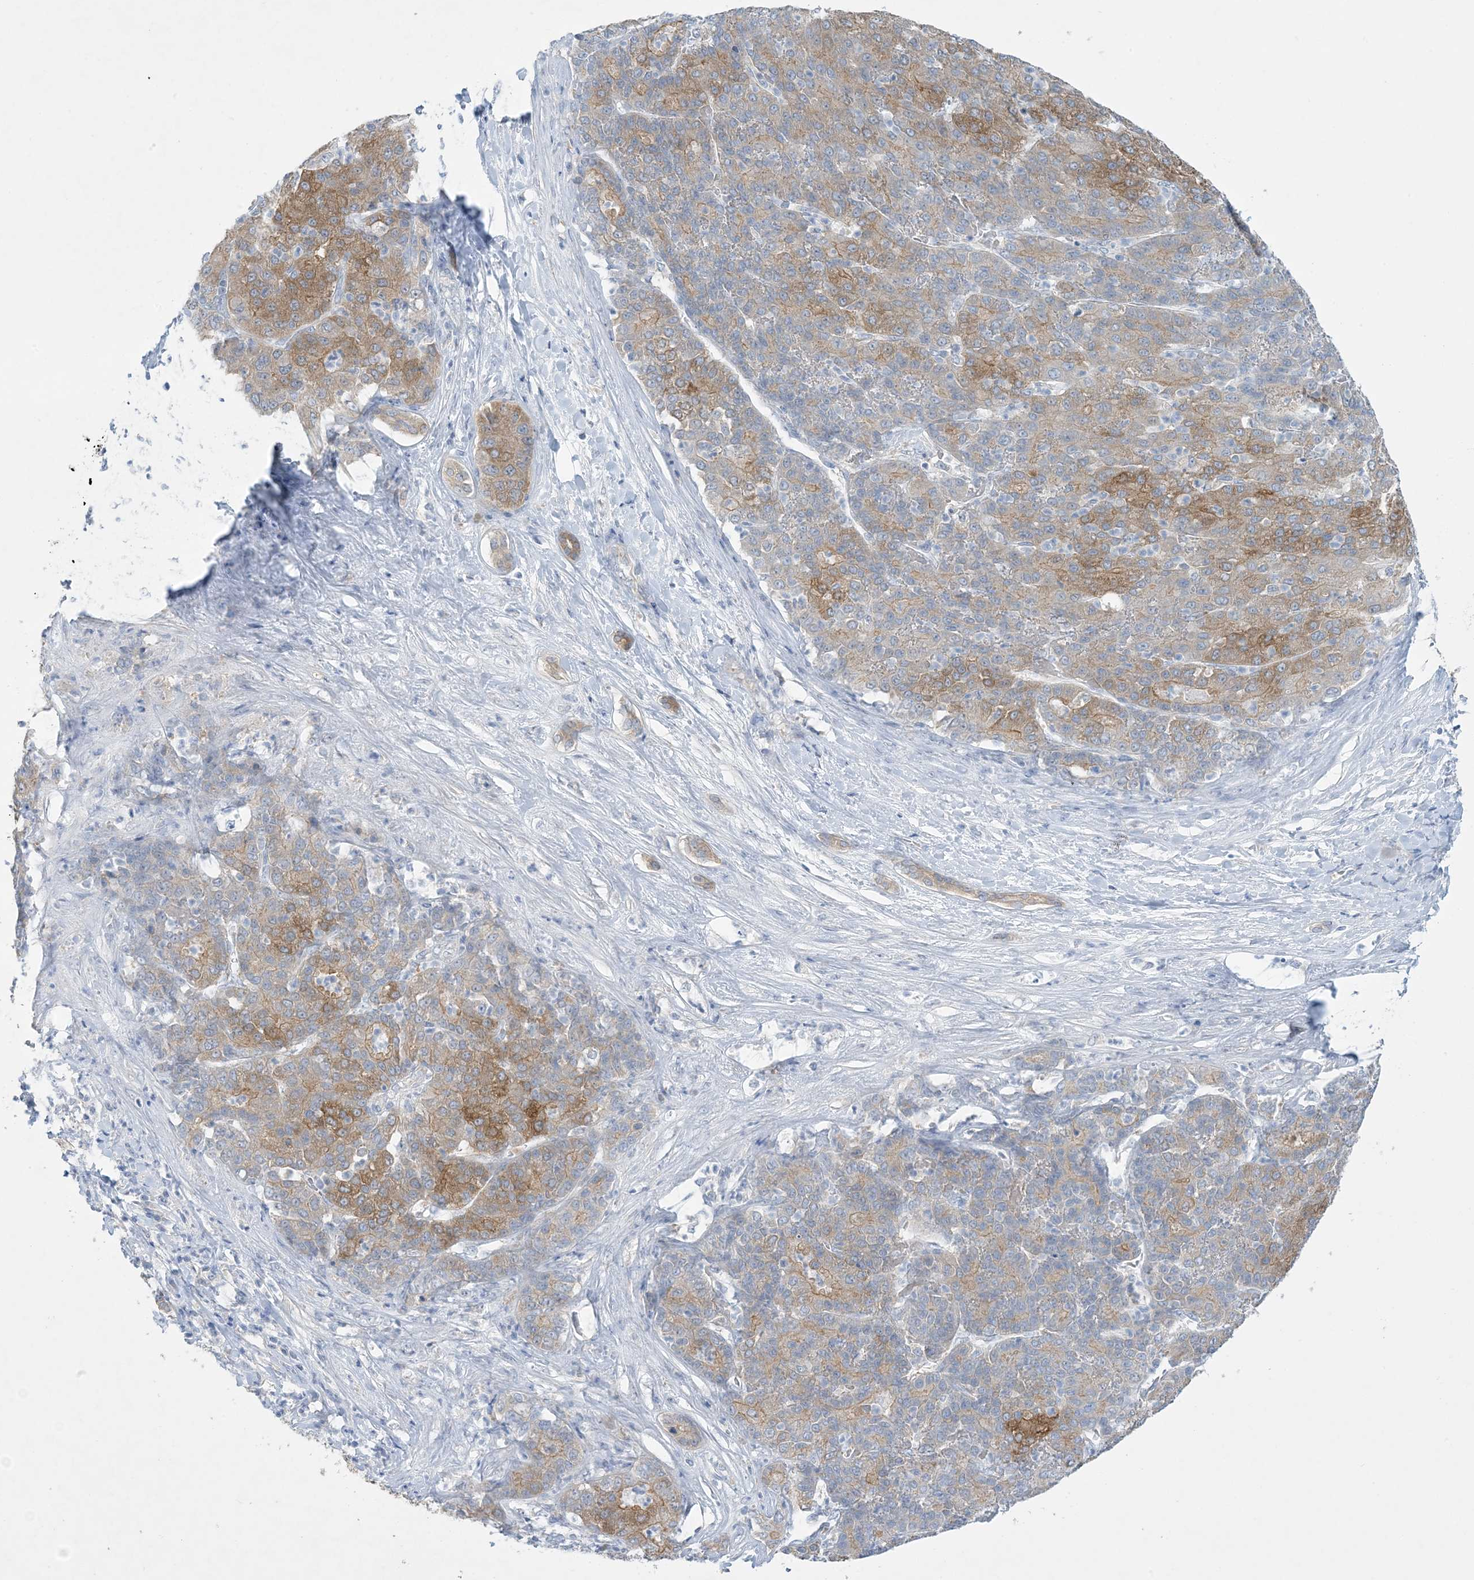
{"staining": {"intensity": "moderate", "quantity": "25%-75%", "location": "cytoplasmic/membranous"}, "tissue": "liver cancer", "cell_type": "Tumor cells", "image_type": "cancer", "snomed": [{"axis": "morphology", "description": "Carcinoma, Hepatocellular, NOS"}, {"axis": "topography", "description": "Liver"}], "caption": "Immunohistochemical staining of liver cancer (hepatocellular carcinoma) shows medium levels of moderate cytoplasmic/membranous protein positivity in approximately 25%-75% of tumor cells.", "gene": "MRPS18A", "patient": {"sex": "male", "age": 65}}